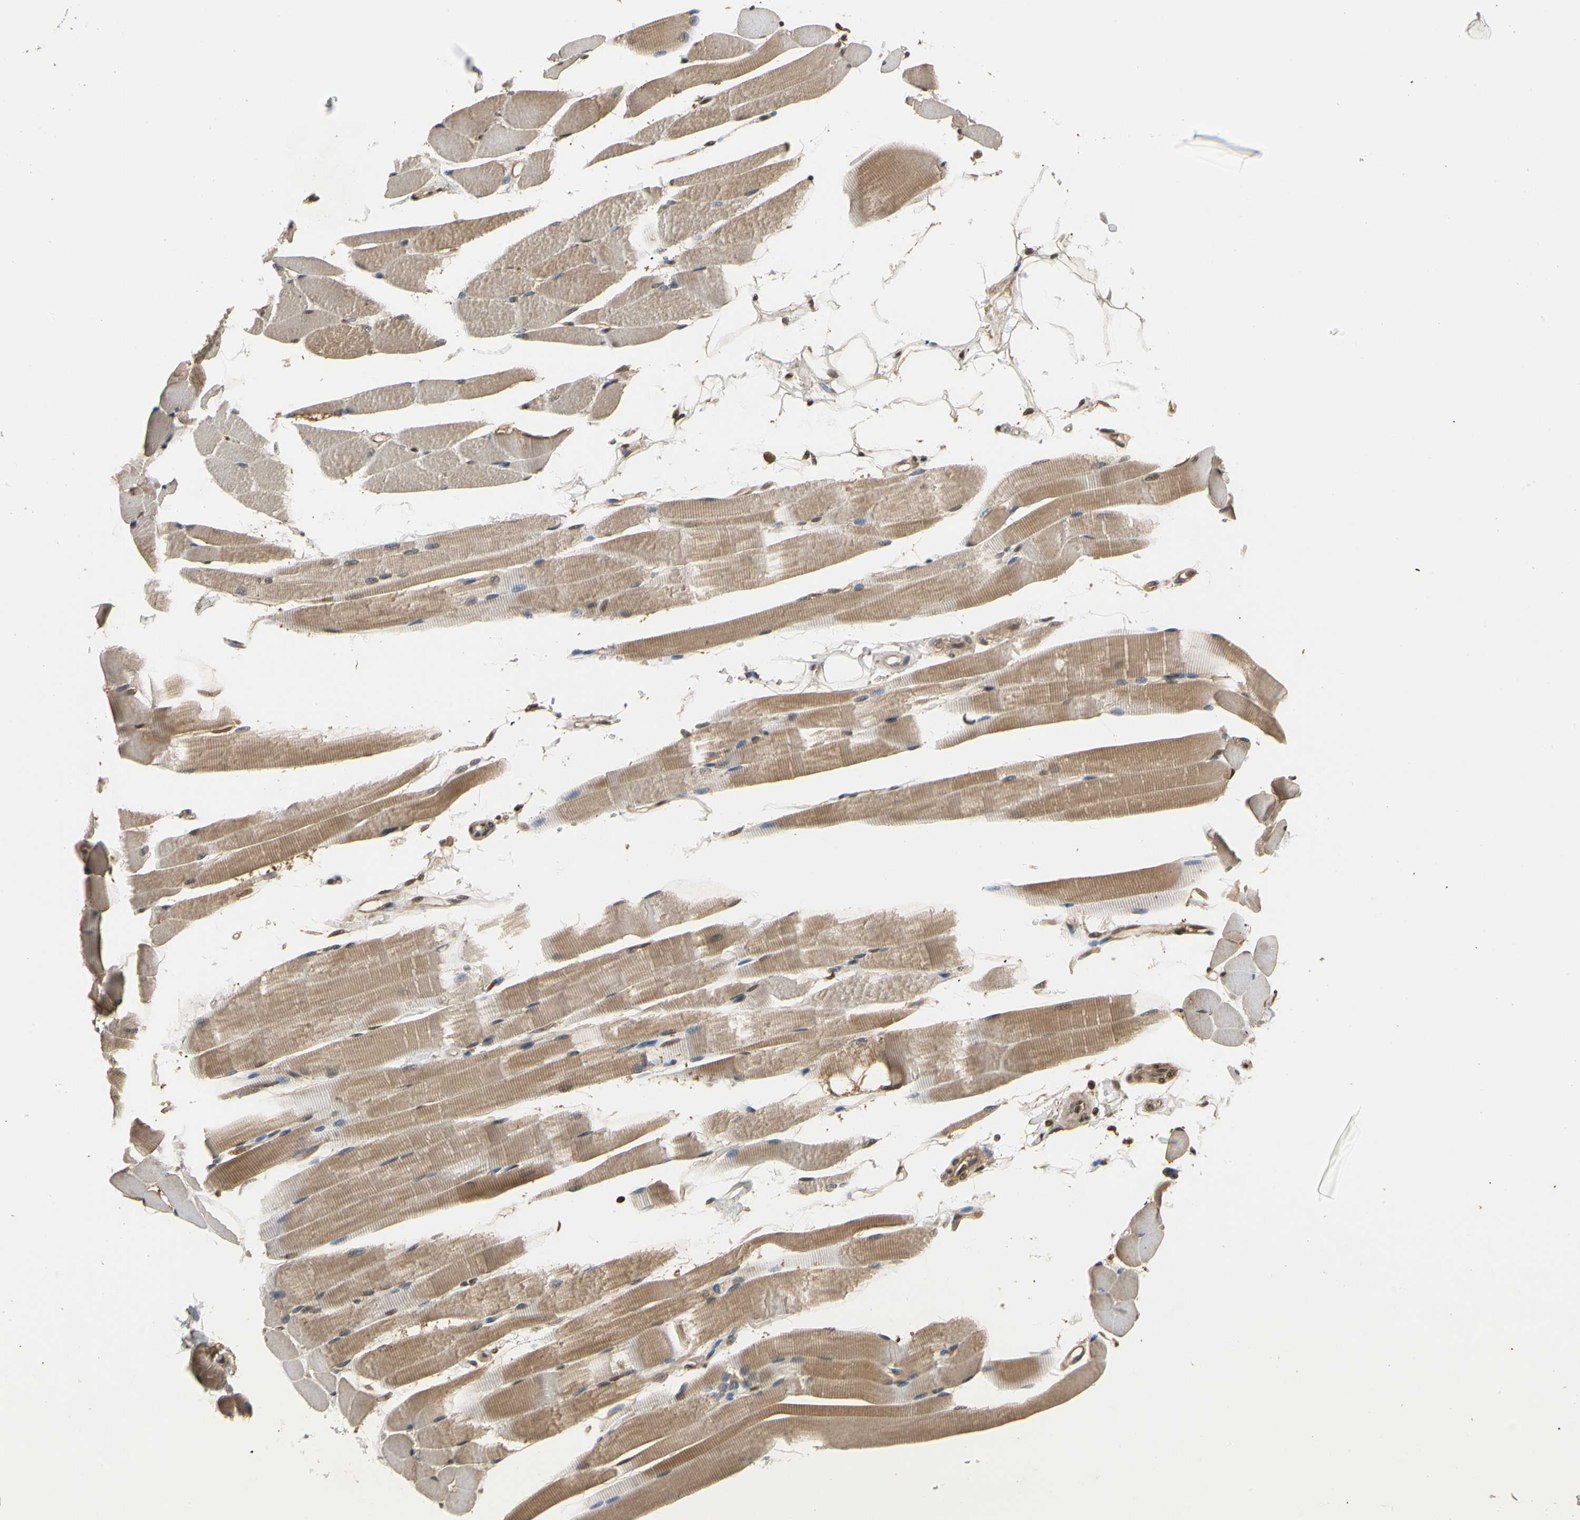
{"staining": {"intensity": "moderate", "quantity": ">75%", "location": "cytoplasmic/membranous"}, "tissue": "skeletal muscle", "cell_type": "Myocytes", "image_type": "normal", "snomed": [{"axis": "morphology", "description": "Normal tissue, NOS"}, {"axis": "topography", "description": "Skeletal muscle"}, {"axis": "topography", "description": "Peripheral nerve tissue"}], "caption": "Skeletal muscle stained with DAB (3,3'-diaminobenzidine) IHC displays medium levels of moderate cytoplasmic/membranous positivity in about >75% of myocytes.", "gene": "SOD1", "patient": {"sex": "female", "age": 84}}